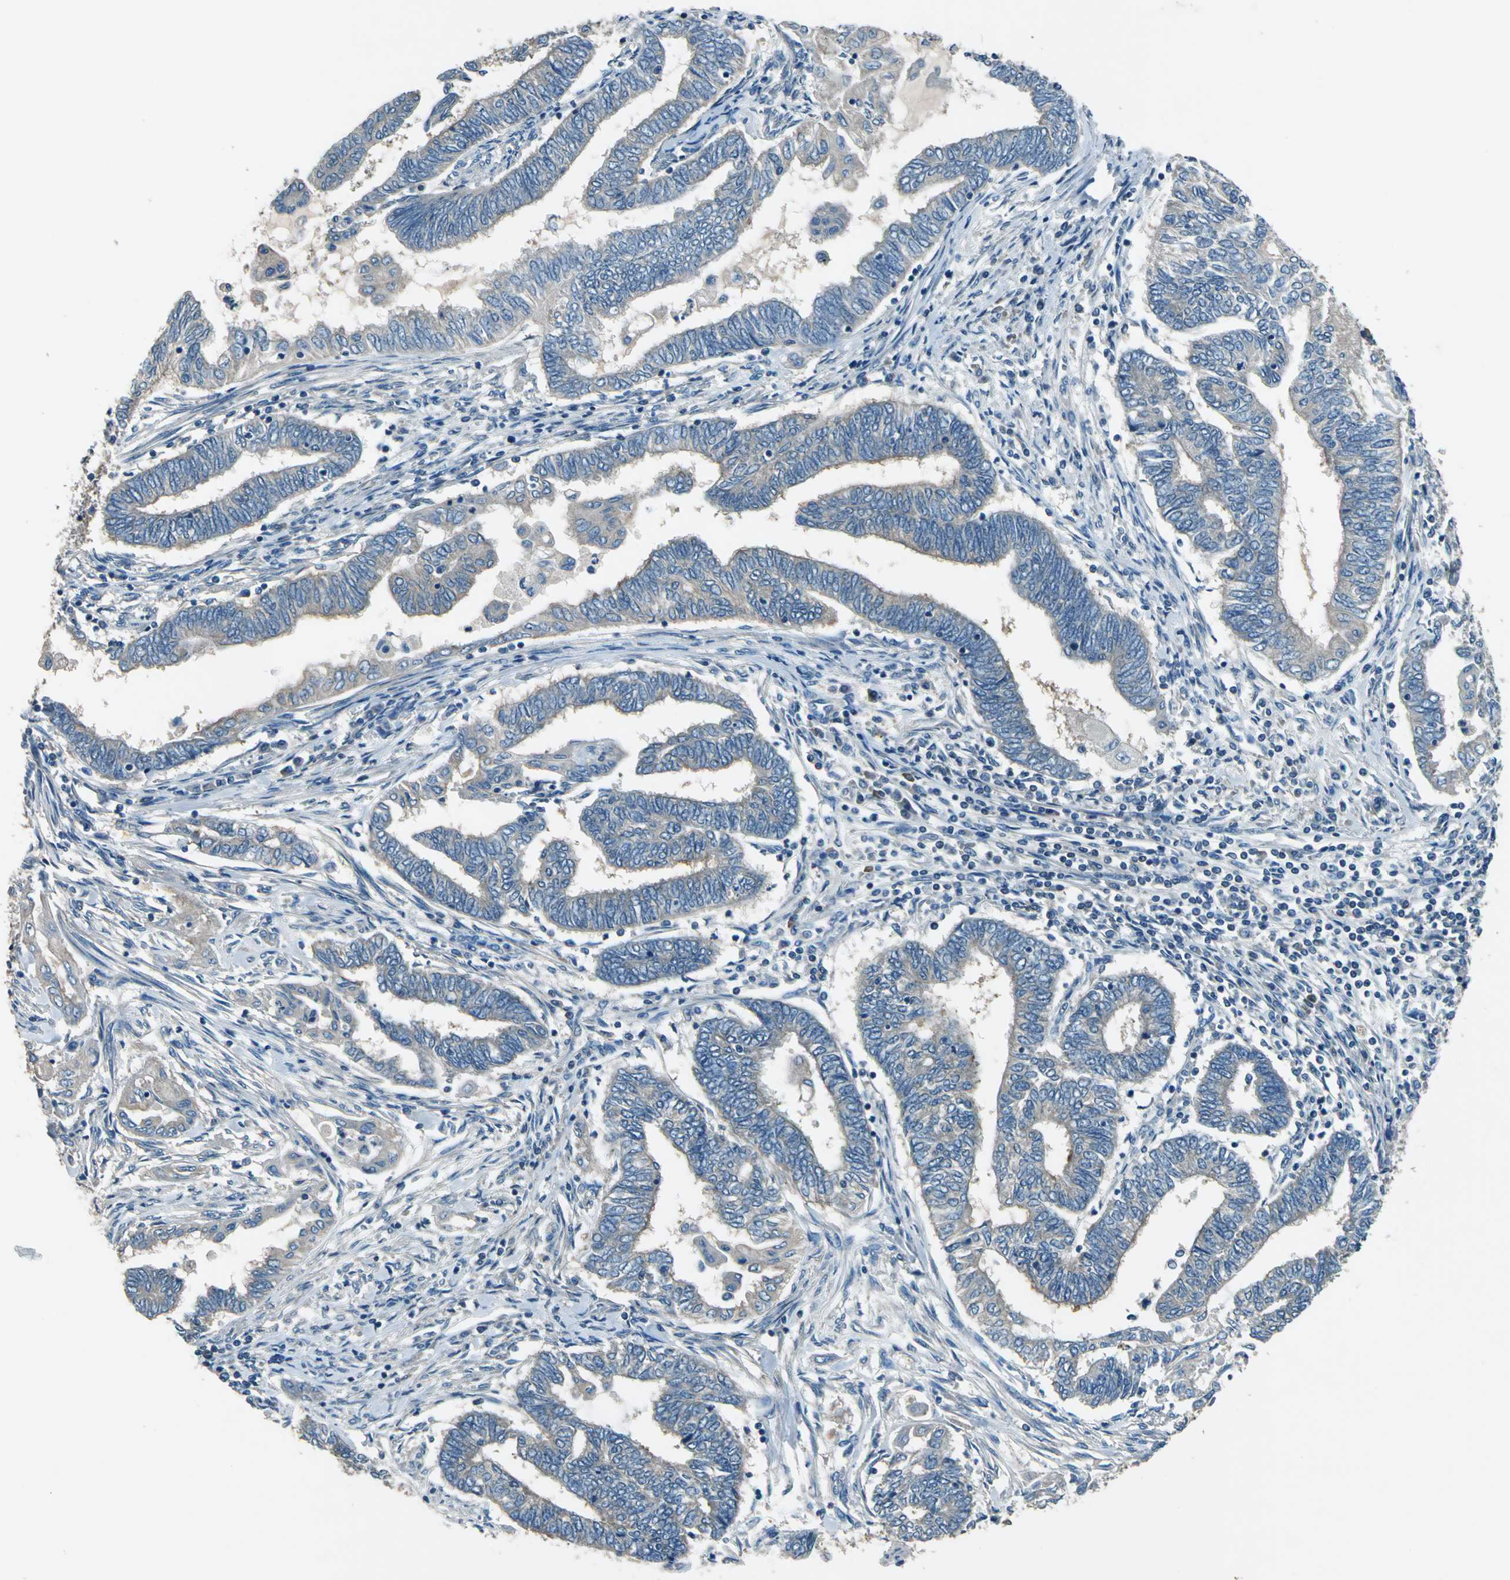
{"staining": {"intensity": "weak", "quantity": "25%-75%", "location": "cytoplasmic/membranous"}, "tissue": "endometrial cancer", "cell_type": "Tumor cells", "image_type": "cancer", "snomed": [{"axis": "morphology", "description": "Adenocarcinoma, NOS"}, {"axis": "topography", "description": "Uterus"}, {"axis": "topography", "description": "Endometrium"}], "caption": "Human endometrial adenocarcinoma stained for a protein (brown) exhibits weak cytoplasmic/membranous positive positivity in approximately 25%-75% of tumor cells.", "gene": "PRKCA", "patient": {"sex": "female", "age": 70}}